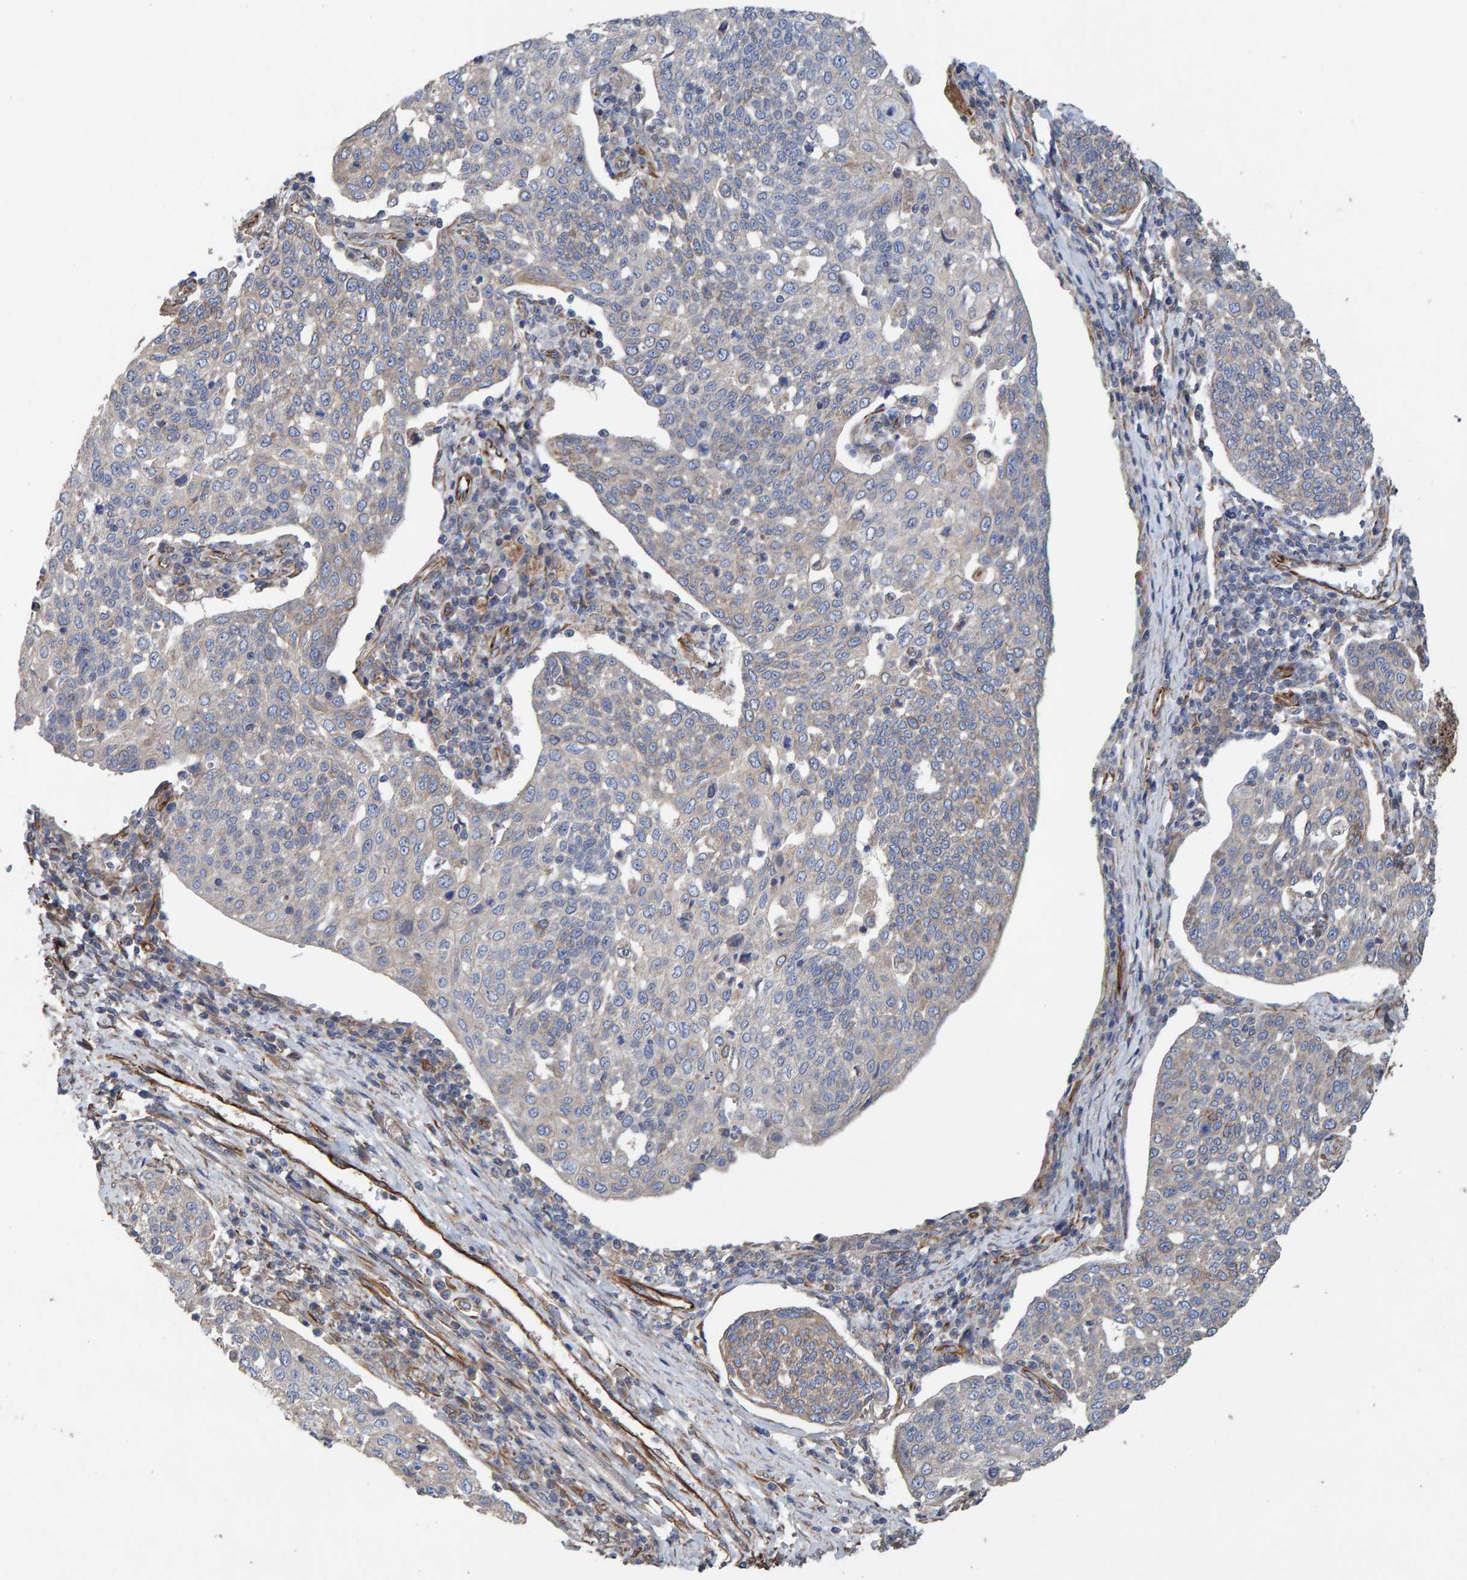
{"staining": {"intensity": "negative", "quantity": "none", "location": "none"}, "tissue": "cervical cancer", "cell_type": "Tumor cells", "image_type": "cancer", "snomed": [{"axis": "morphology", "description": "Squamous cell carcinoma, NOS"}, {"axis": "topography", "description": "Cervix"}], "caption": "Immunohistochemical staining of human squamous cell carcinoma (cervical) displays no significant positivity in tumor cells.", "gene": "ZNF347", "patient": {"sex": "female", "age": 34}}